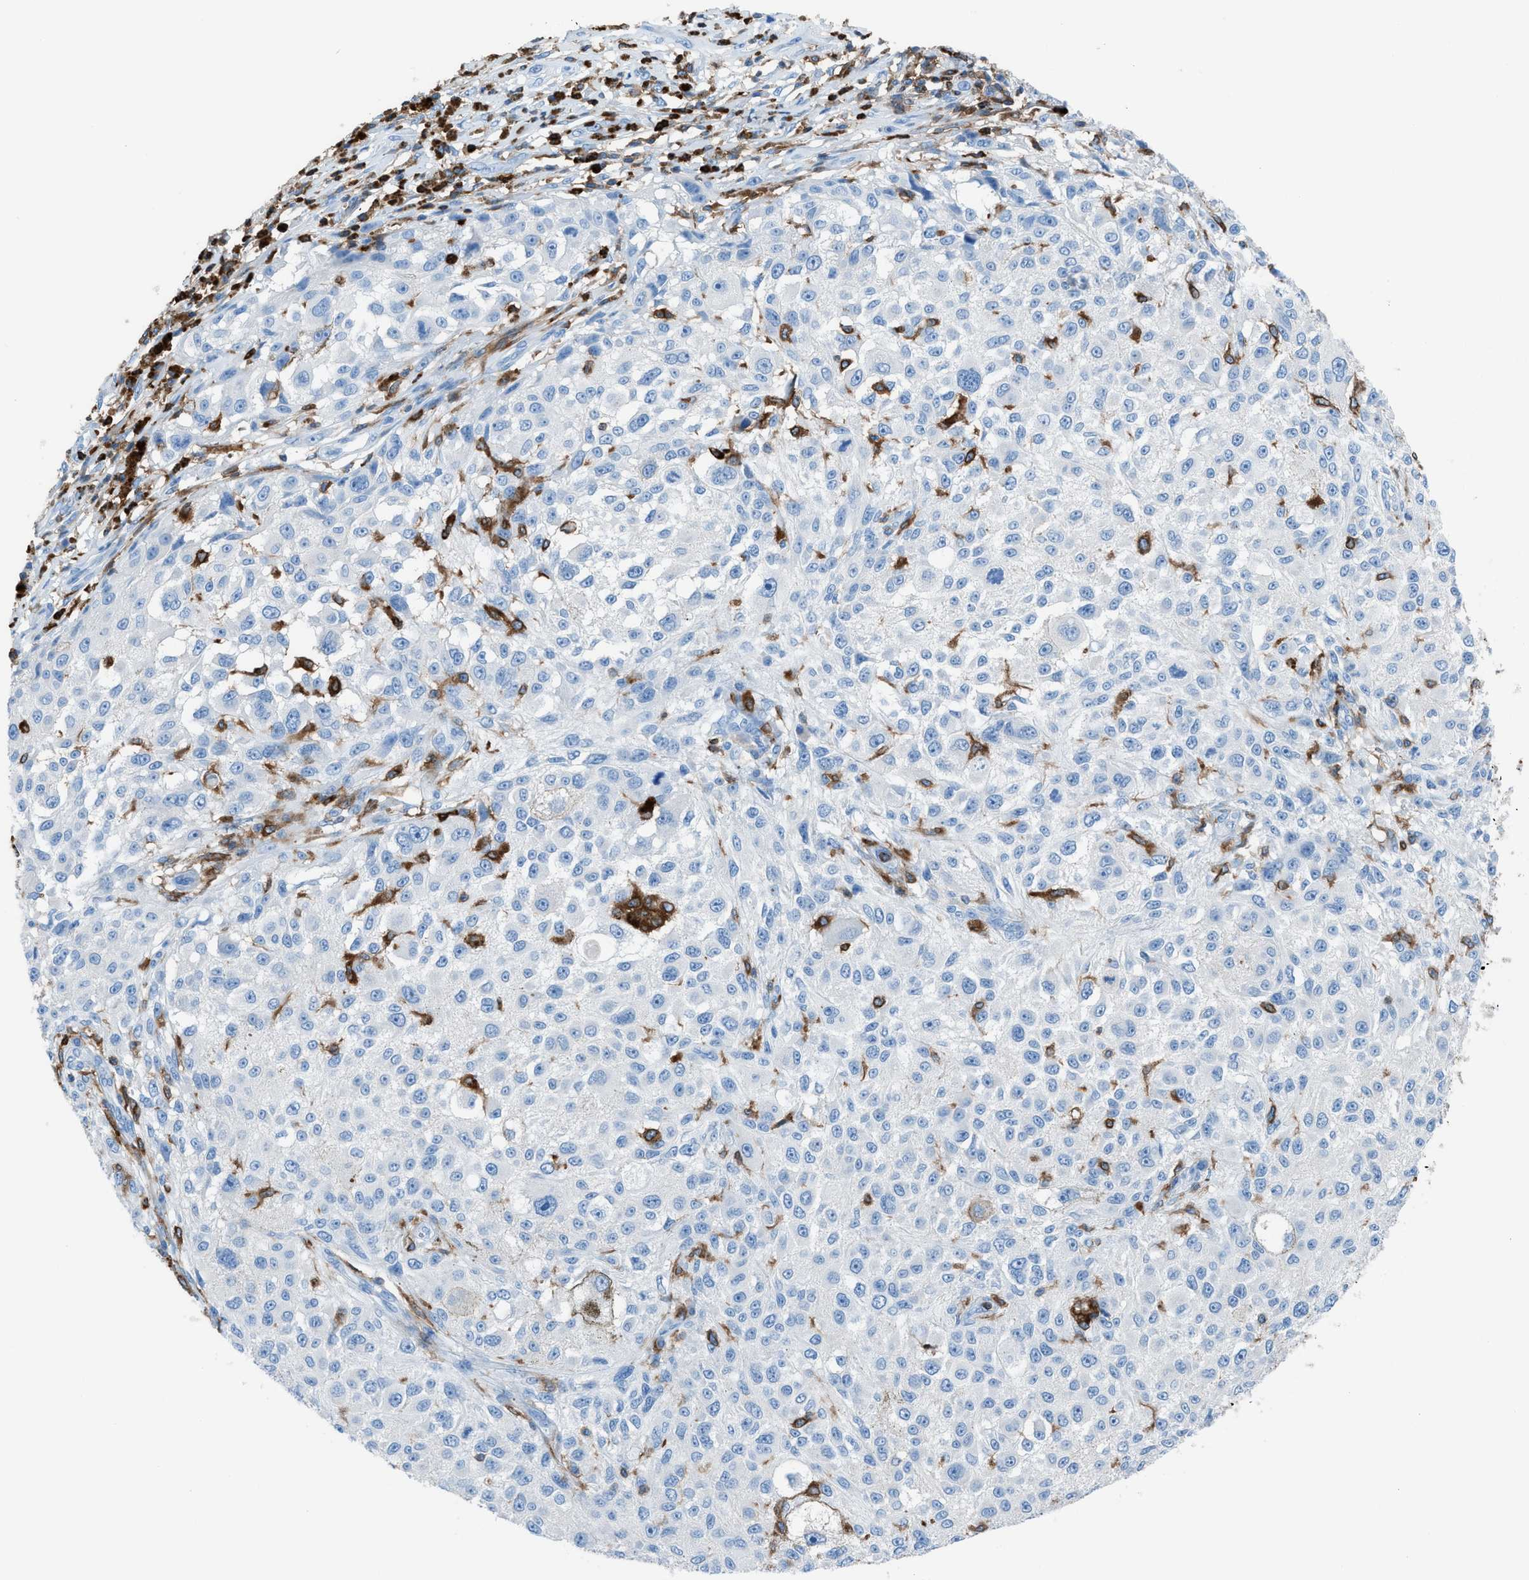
{"staining": {"intensity": "negative", "quantity": "none", "location": "none"}, "tissue": "melanoma", "cell_type": "Tumor cells", "image_type": "cancer", "snomed": [{"axis": "morphology", "description": "Necrosis, NOS"}, {"axis": "morphology", "description": "Malignant melanoma, NOS"}, {"axis": "topography", "description": "Skin"}], "caption": "A photomicrograph of human malignant melanoma is negative for staining in tumor cells.", "gene": "ITGB2", "patient": {"sex": "female", "age": 87}}